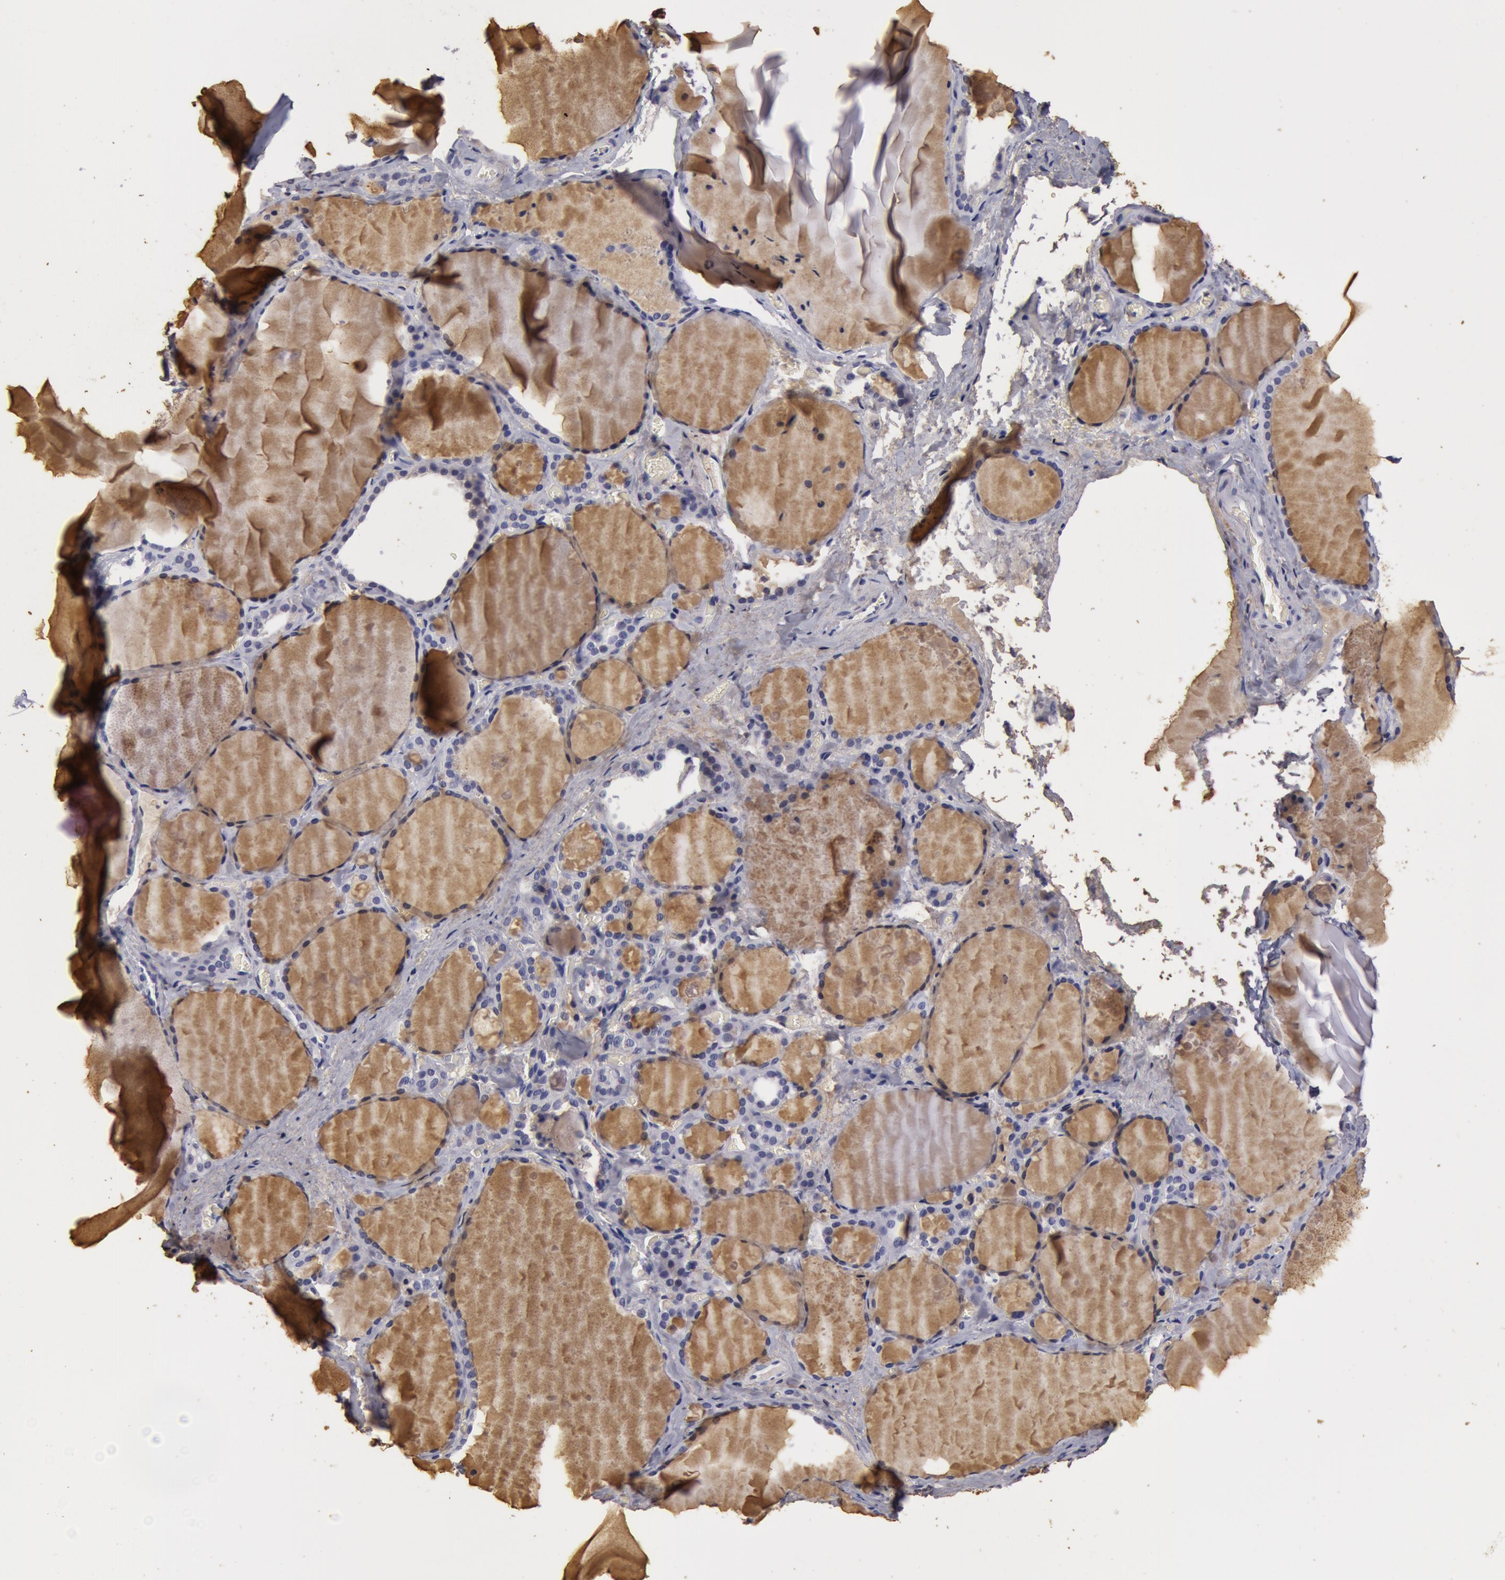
{"staining": {"intensity": "weak", "quantity": "<25%", "location": "cytoplasmic/membranous"}, "tissue": "thyroid gland", "cell_type": "Glandular cells", "image_type": "normal", "snomed": [{"axis": "morphology", "description": "Normal tissue, NOS"}, {"axis": "topography", "description": "Thyroid gland"}], "caption": "This is an immunohistochemistry image of unremarkable thyroid gland. There is no positivity in glandular cells.", "gene": "NLGN4X", "patient": {"sex": "male", "age": 76}}